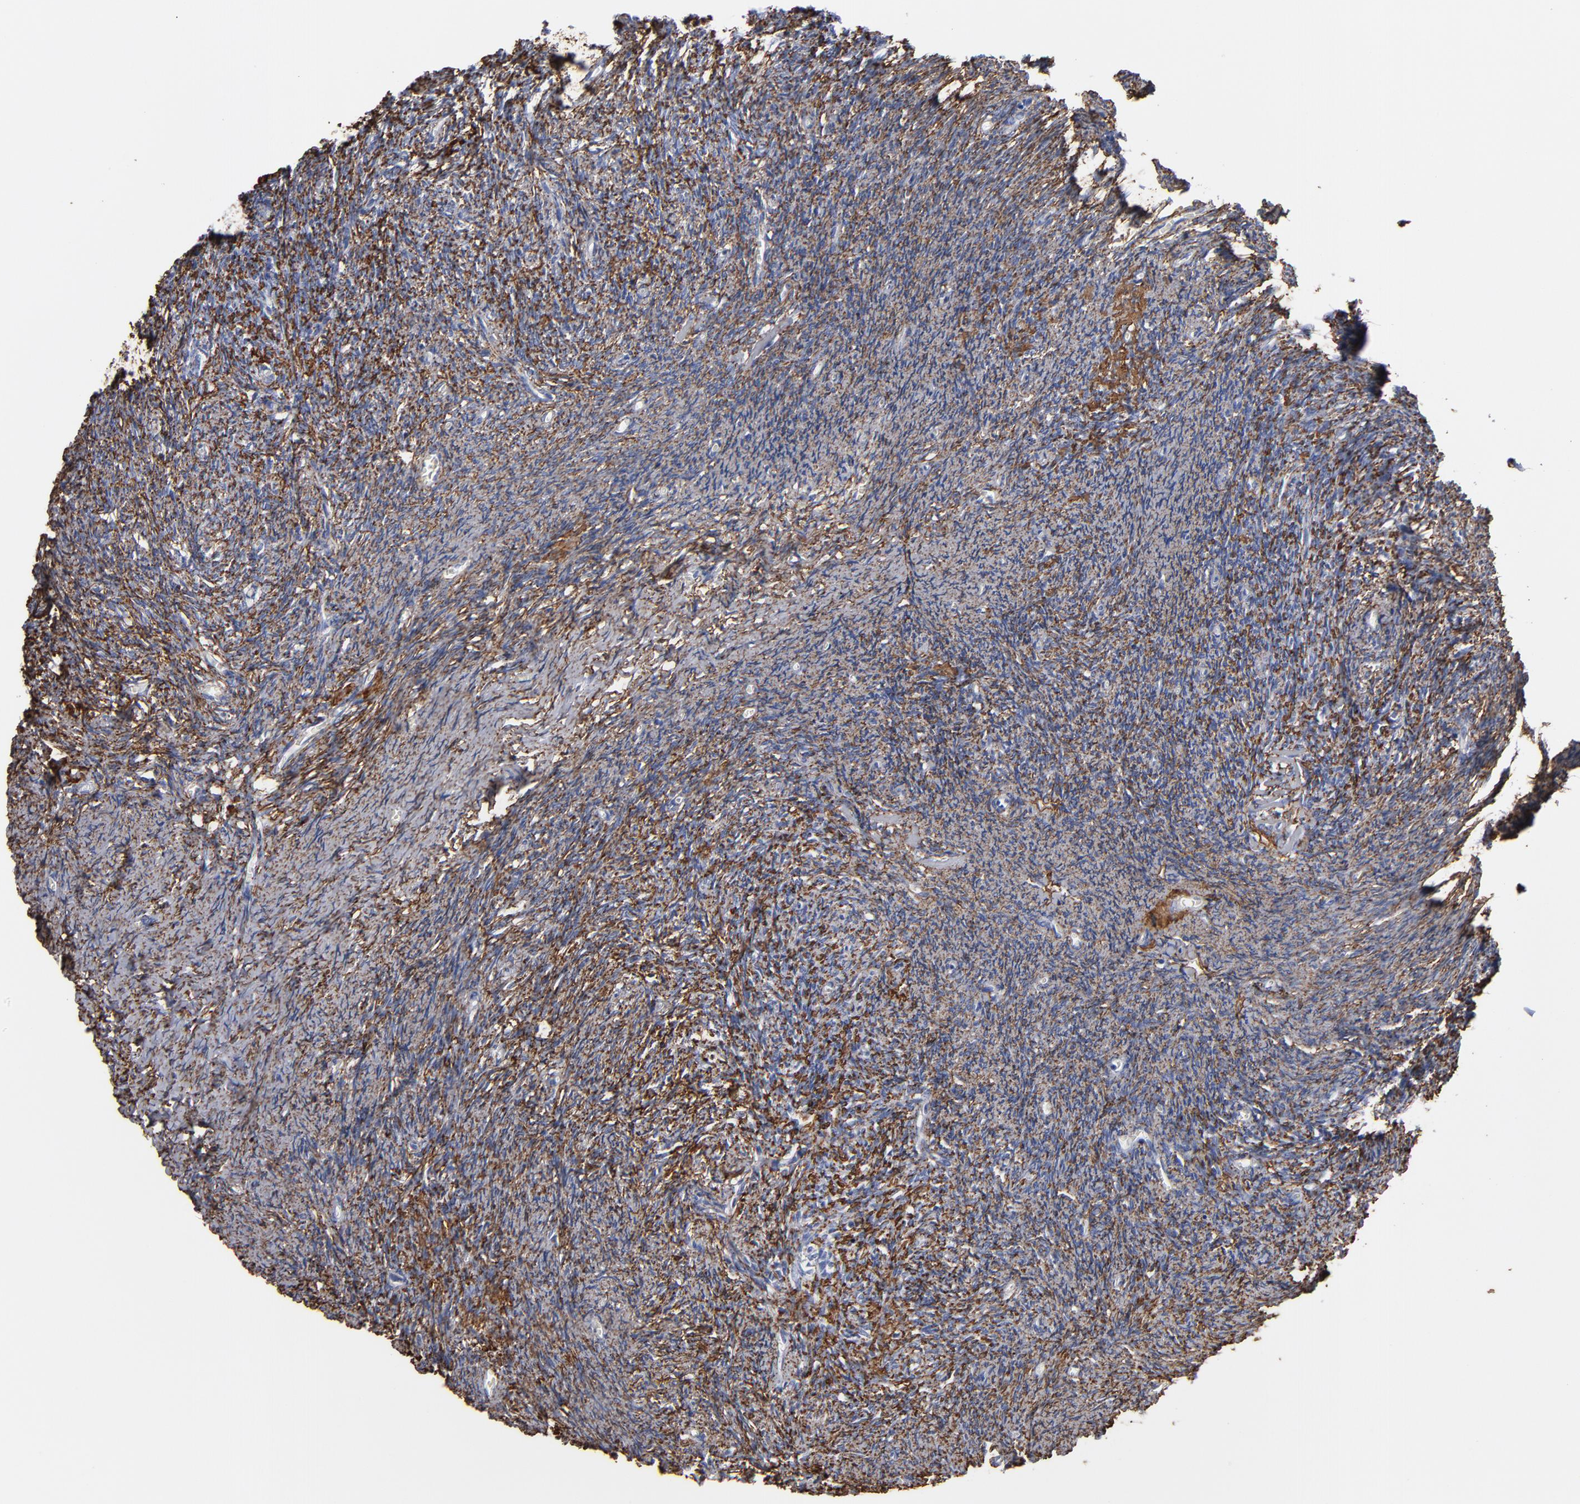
{"staining": {"intensity": "negative", "quantity": "none", "location": "none"}, "tissue": "ovary", "cell_type": "Follicle cells", "image_type": "normal", "snomed": [{"axis": "morphology", "description": "Normal tissue, NOS"}, {"axis": "topography", "description": "Ovary"}], "caption": "IHC of normal ovary exhibits no staining in follicle cells. (Stains: DAB immunohistochemistry (IHC) with hematoxylin counter stain, Microscopy: brightfield microscopy at high magnification).", "gene": "EMILIN1", "patient": {"sex": "female", "age": 54}}